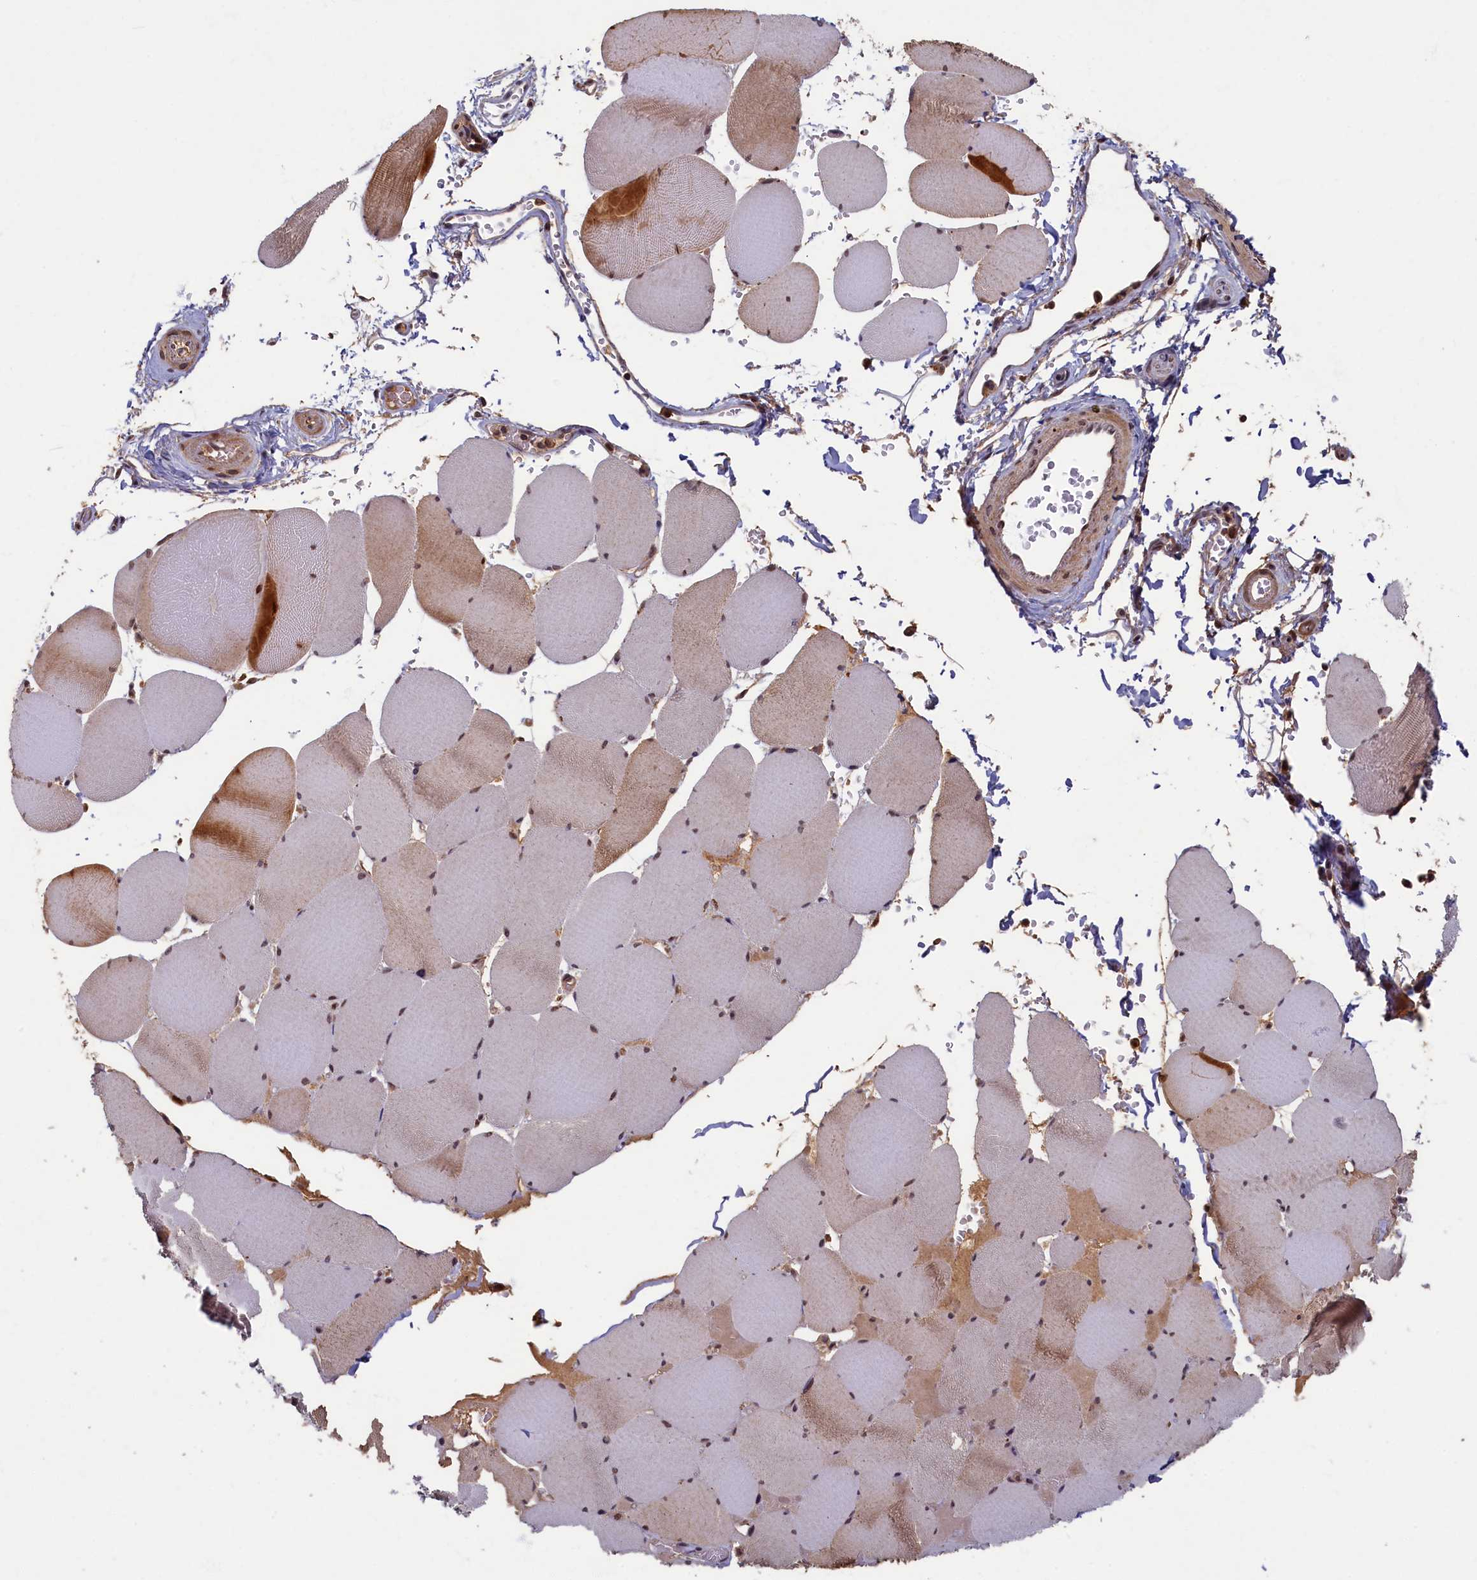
{"staining": {"intensity": "moderate", "quantity": "25%-75%", "location": "cytoplasmic/membranous,nuclear"}, "tissue": "skeletal muscle", "cell_type": "Myocytes", "image_type": "normal", "snomed": [{"axis": "morphology", "description": "Normal tissue, NOS"}, {"axis": "topography", "description": "Skeletal muscle"}, {"axis": "topography", "description": "Head-Neck"}], "caption": "Moderate cytoplasmic/membranous,nuclear expression for a protein is appreciated in approximately 25%-75% of myocytes of normal skeletal muscle using immunohistochemistry (IHC).", "gene": "BRCA1", "patient": {"sex": "male", "age": 66}}